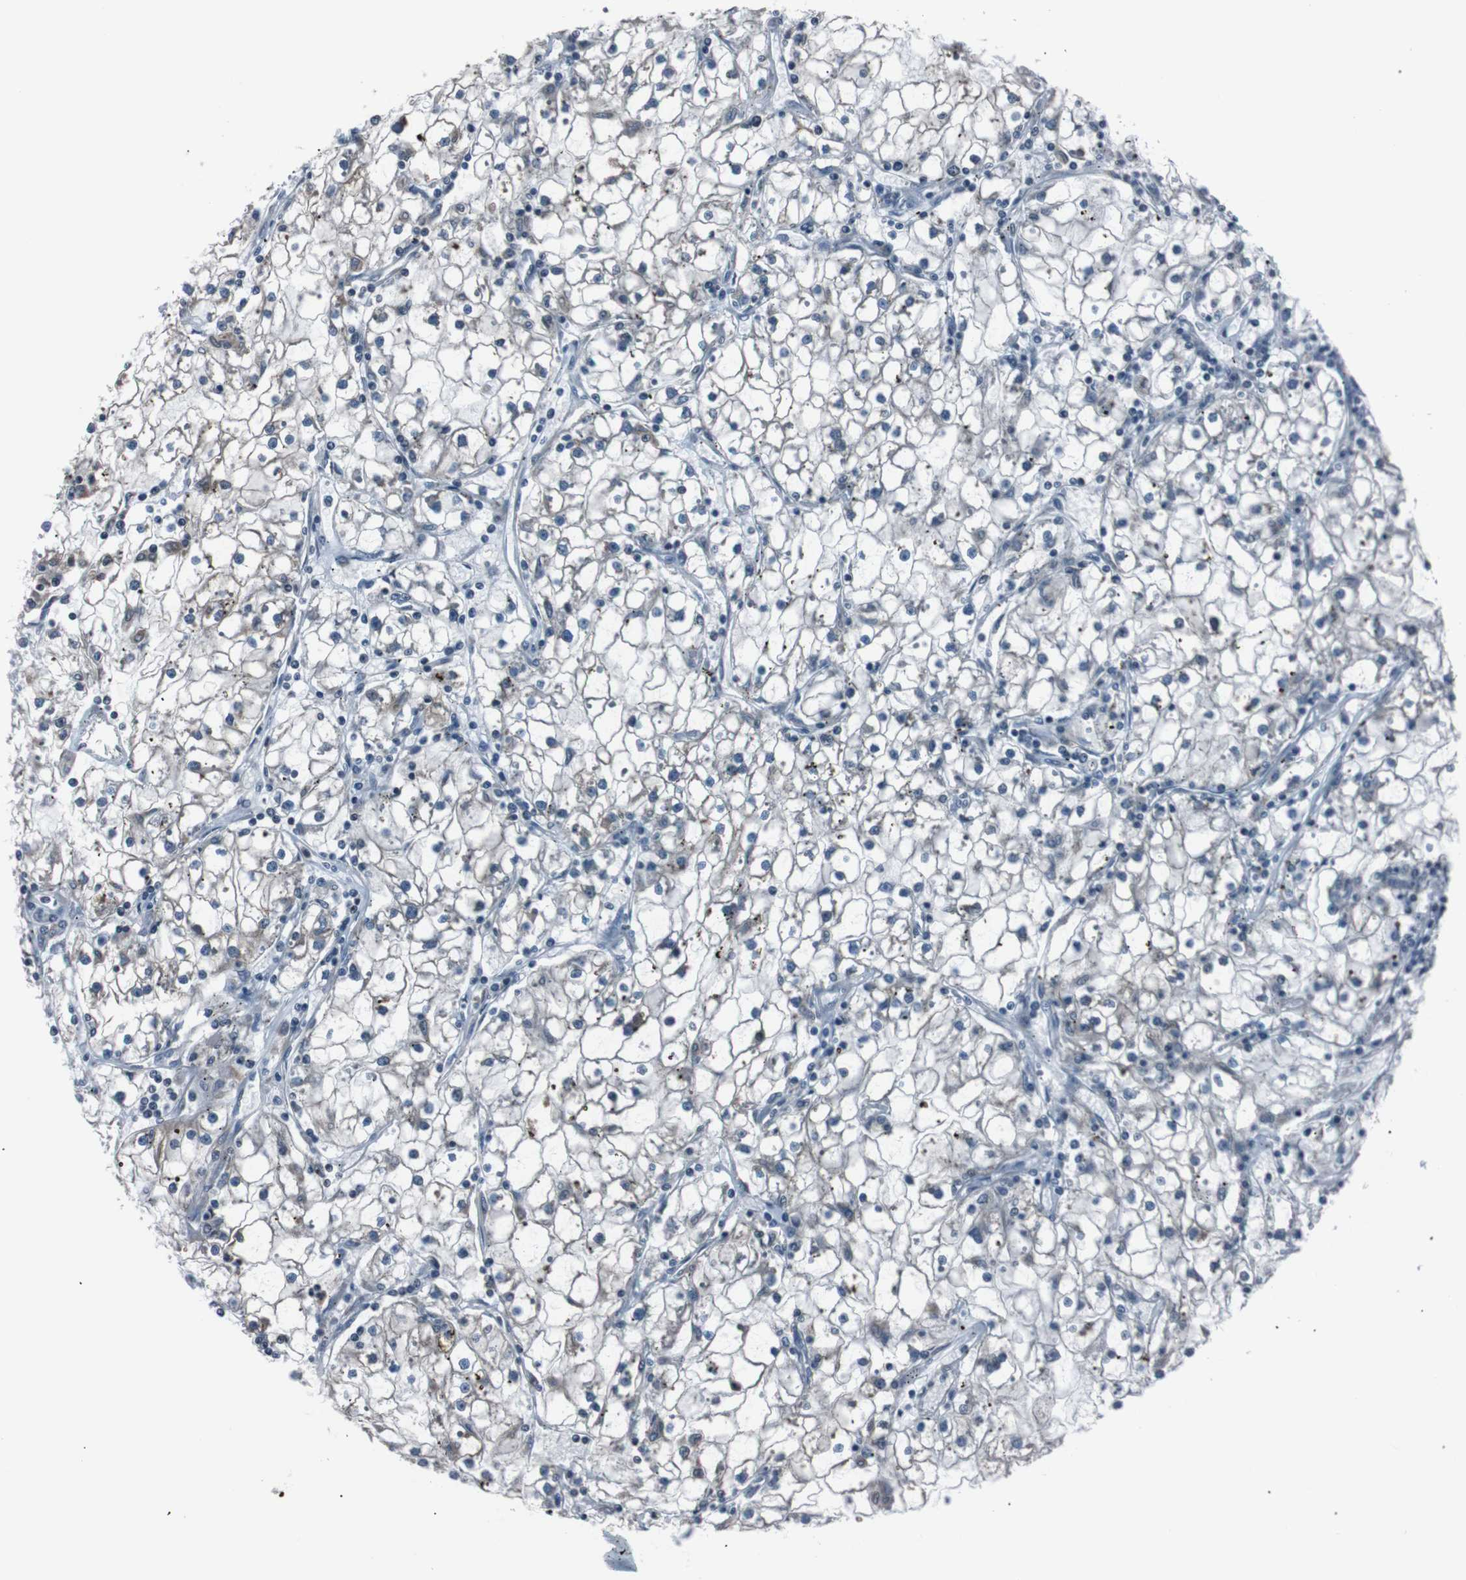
{"staining": {"intensity": "negative", "quantity": "none", "location": "none"}, "tissue": "renal cancer", "cell_type": "Tumor cells", "image_type": "cancer", "snomed": [{"axis": "morphology", "description": "Adenocarcinoma, NOS"}, {"axis": "topography", "description": "Kidney"}], "caption": "Immunohistochemistry (IHC) photomicrograph of neoplastic tissue: adenocarcinoma (renal) stained with DAB (3,3'-diaminobenzidine) demonstrates no significant protein expression in tumor cells. (Brightfield microscopy of DAB (3,3'-diaminobenzidine) immunohistochemistry at high magnification).", "gene": "SIGMAR1", "patient": {"sex": "male", "age": 56}}